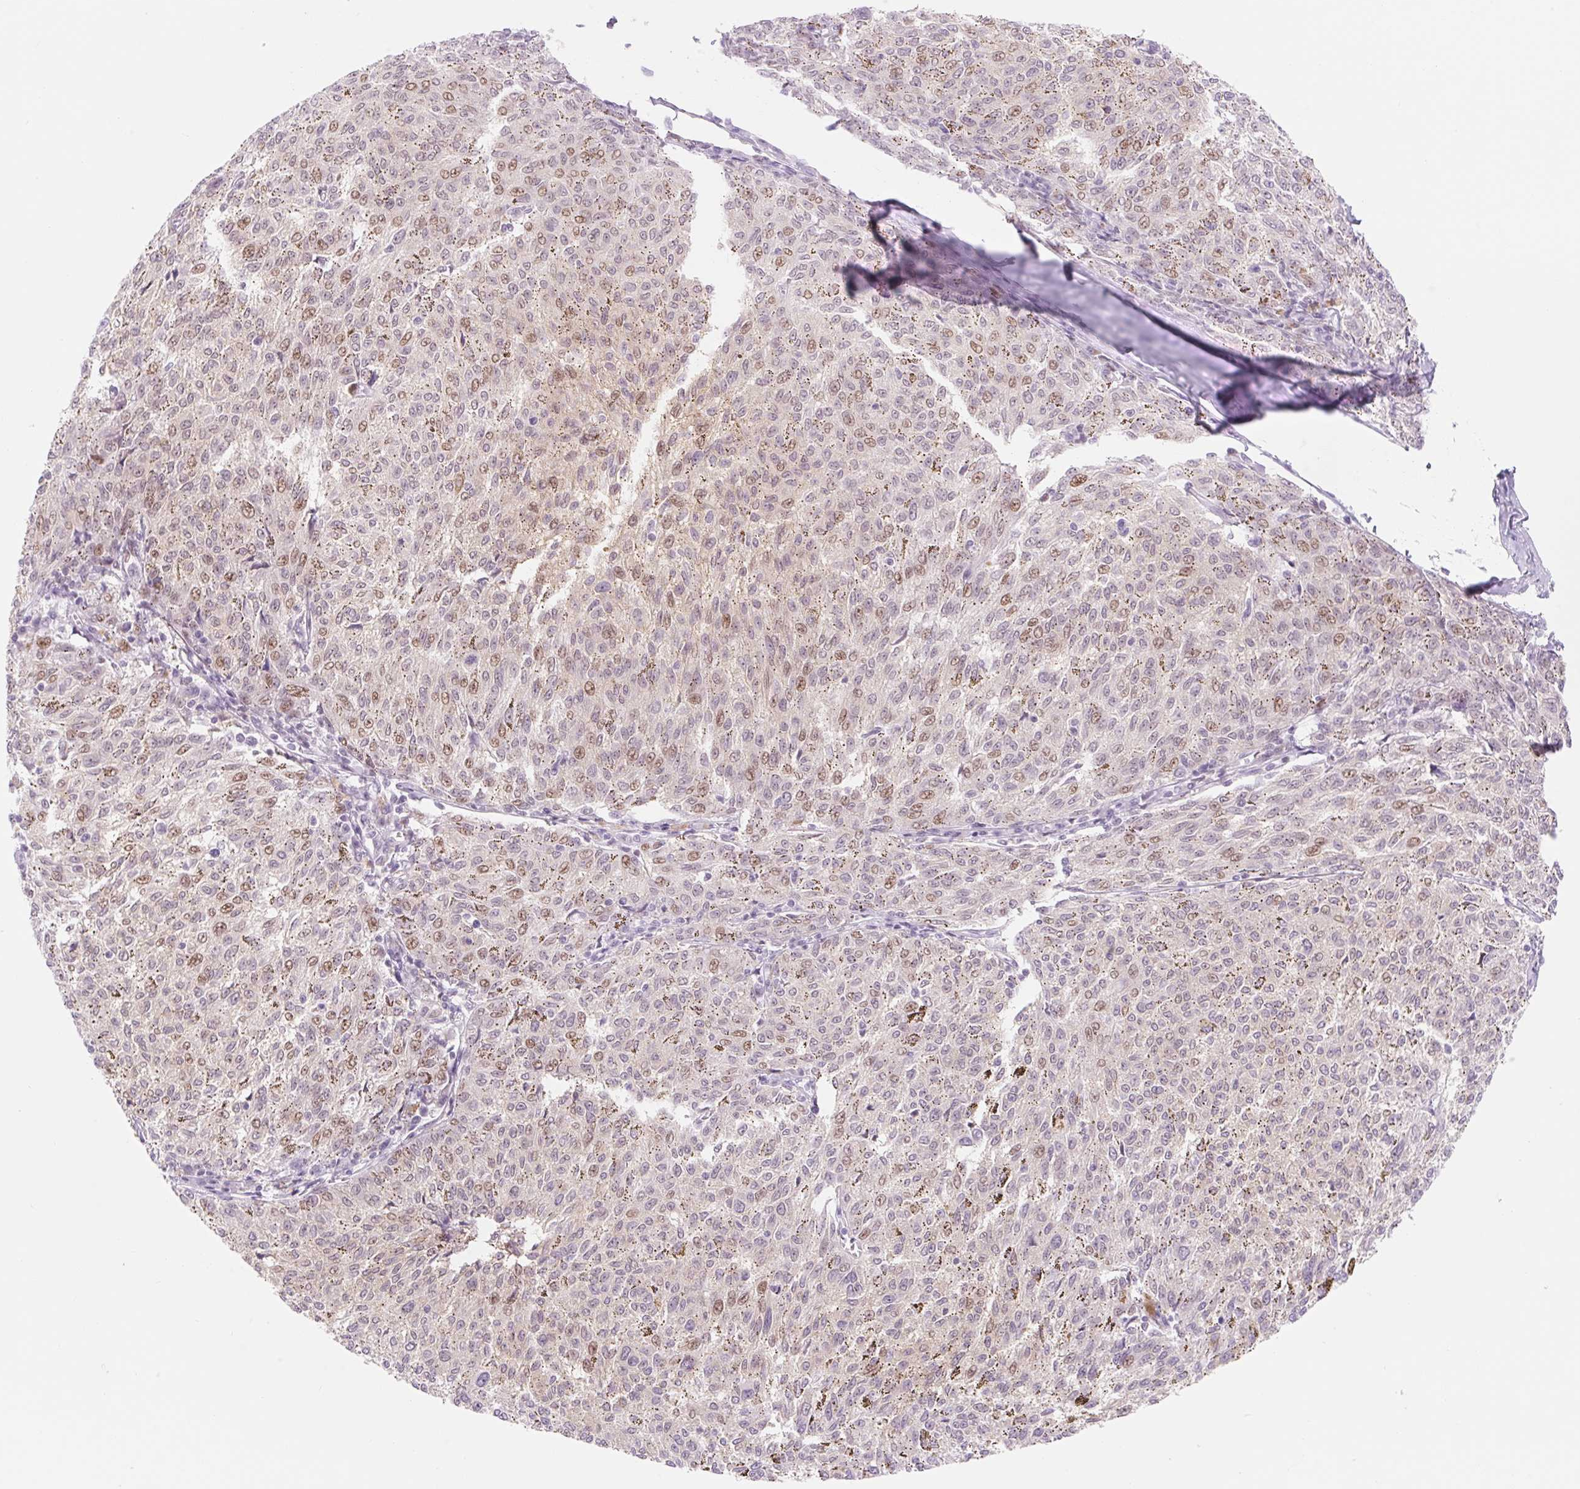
{"staining": {"intensity": "weak", "quantity": "25%-75%", "location": "nuclear"}, "tissue": "melanoma", "cell_type": "Tumor cells", "image_type": "cancer", "snomed": [{"axis": "morphology", "description": "Malignant melanoma, NOS"}, {"axis": "topography", "description": "Skin"}], "caption": "An image of human melanoma stained for a protein reveals weak nuclear brown staining in tumor cells.", "gene": "H2BW1", "patient": {"sex": "female", "age": 72}}